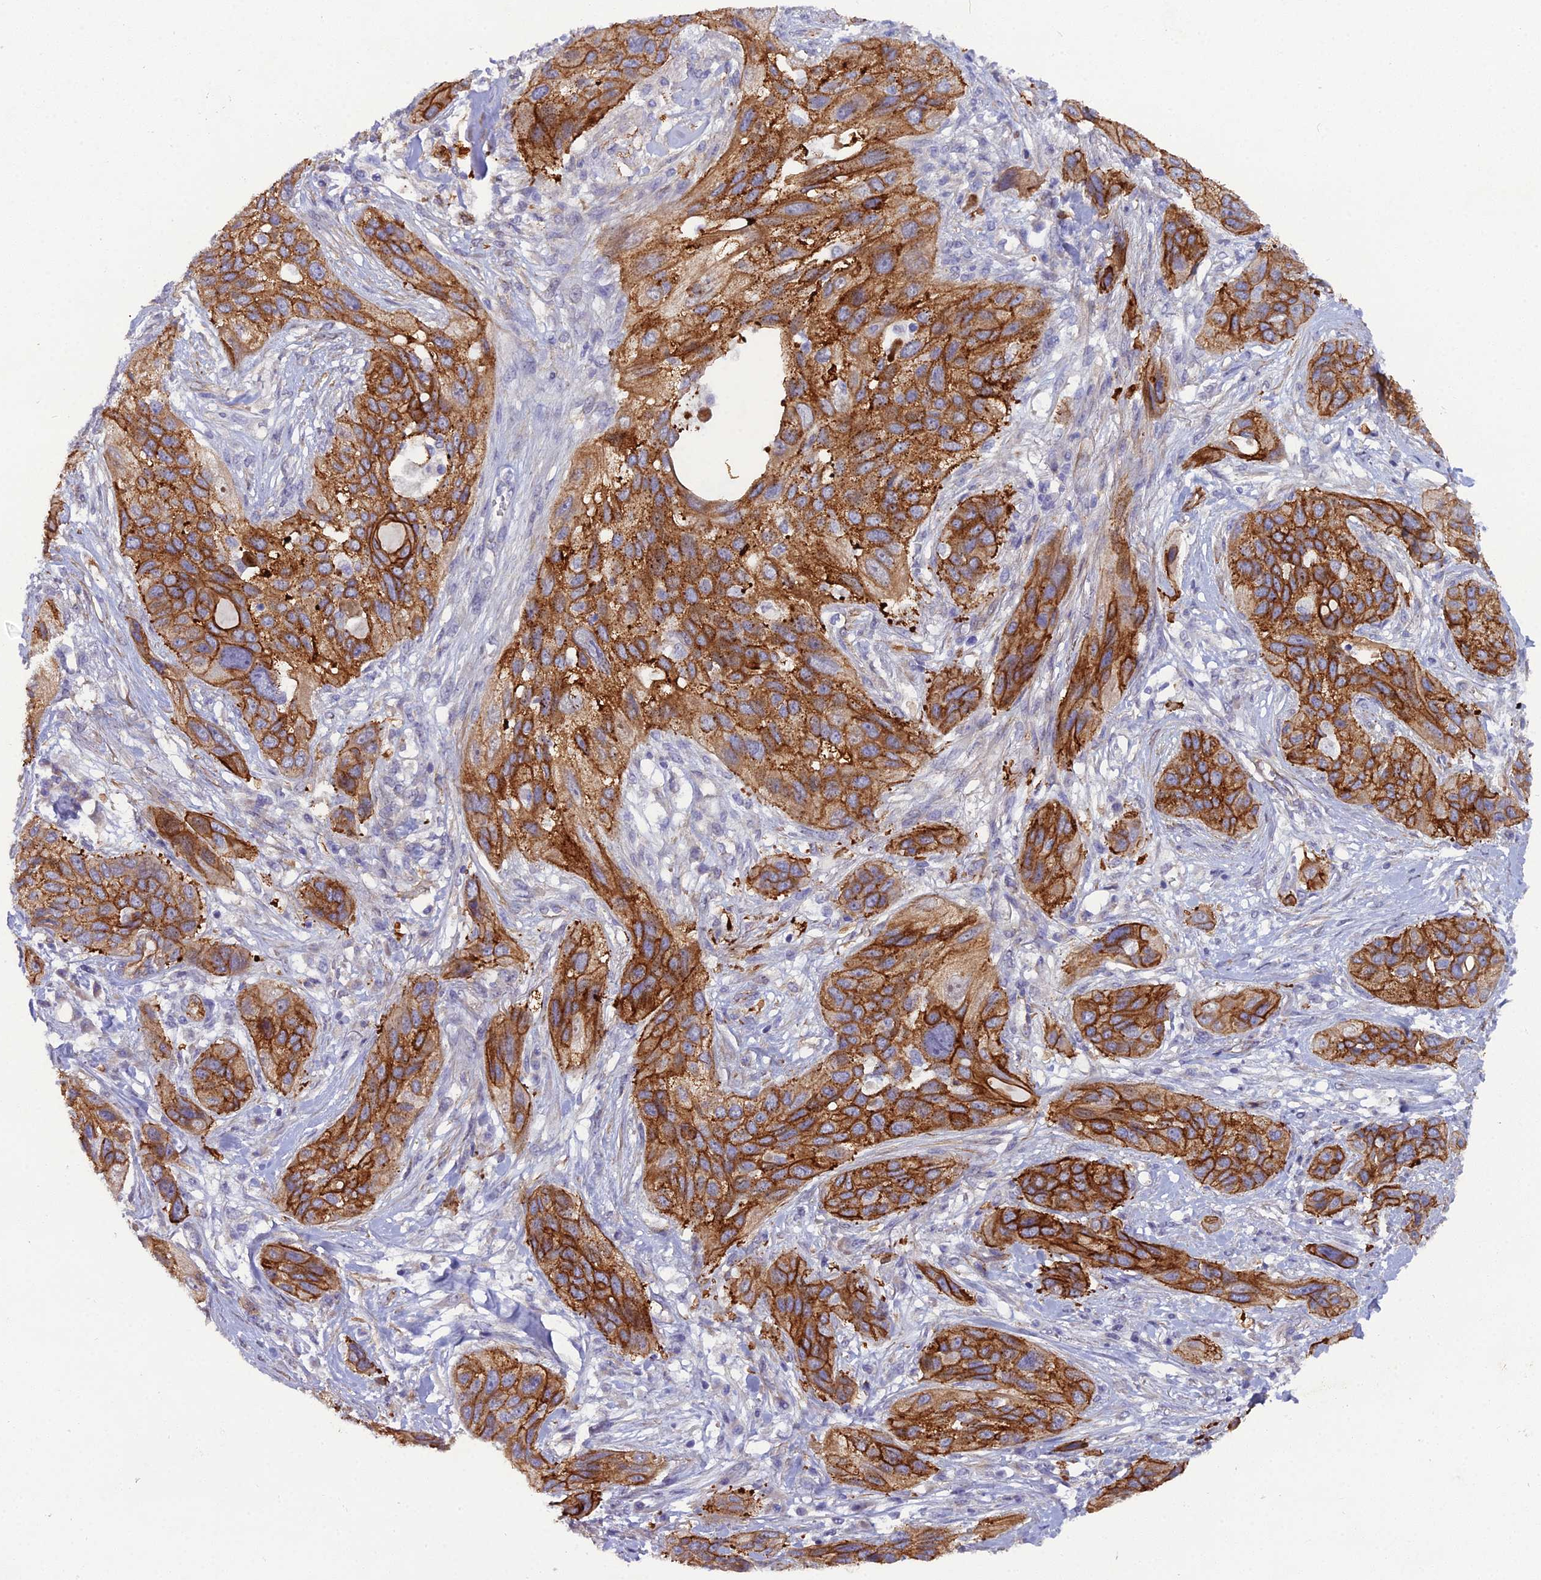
{"staining": {"intensity": "strong", "quantity": ">75%", "location": "cytoplasmic/membranous"}, "tissue": "lung cancer", "cell_type": "Tumor cells", "image_type": "cancer", "snomed": [{"axis": "morphology", "description": "Squamous cell carcinoma, NOS"}, {"axis": "topography", "description": "Lung"}], "caption": "A brown stain shows strong cytoplasmic/membranous positivity of a protein in human lung cancer (squamous cell carcinoma) tumor cells.", "gene": "CFAP47", "patient": {"sex": "female", "age": 70}}